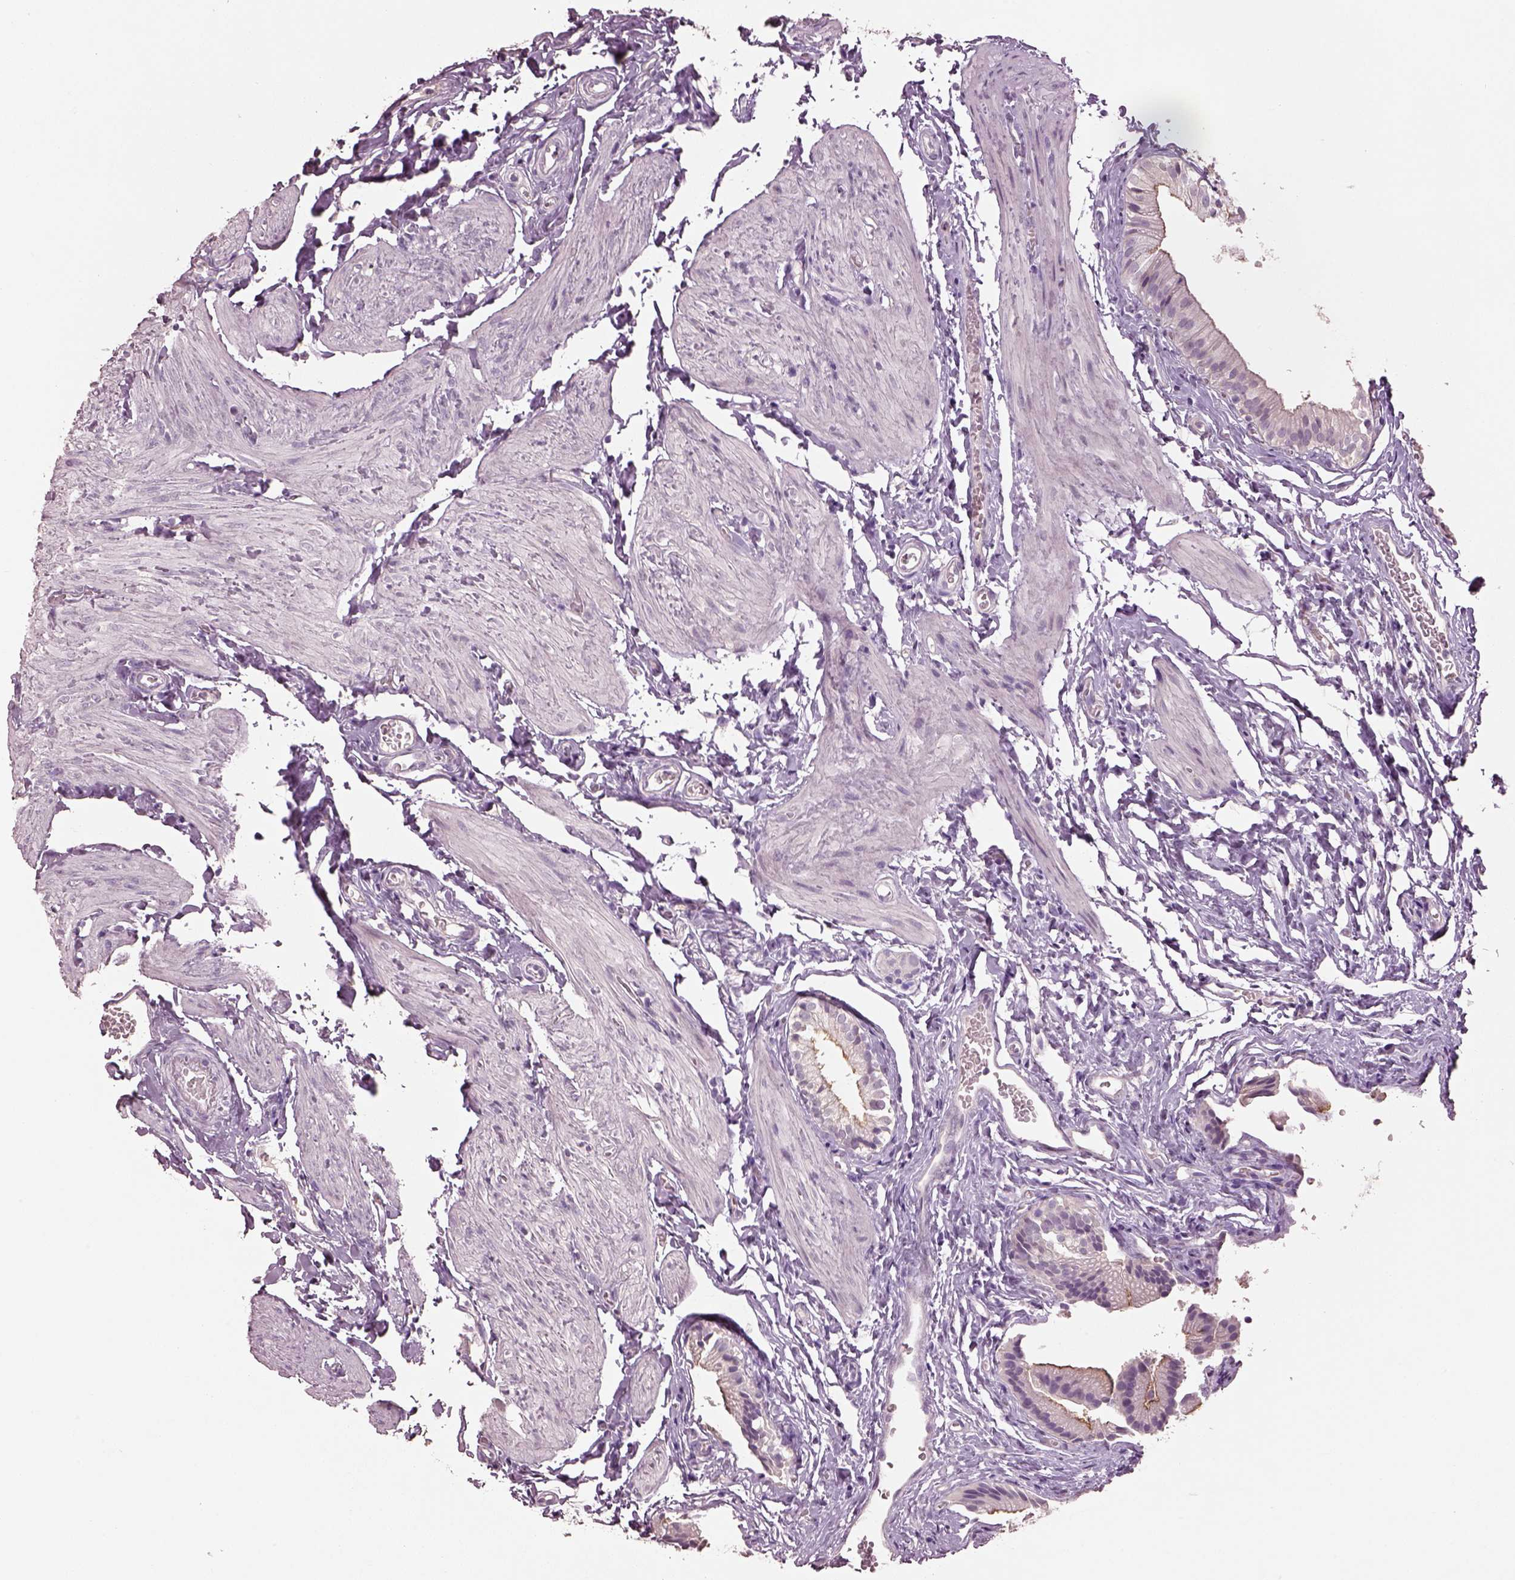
{"staining": {"intensity": "negative", "quantity": "none", "location": "none"}, "tissue": "gallbladder", "cell_type": "Glandular cells", "image_type": "normal", "snomed": [{"axis": "morphology", "description": "Normal tissue, NOS"}, {"axis": "topography", "description": "Gallbladder"}], "caption": "High power microscopy image of an IHC photomicrograph of unremarkable gallbladder, revealing no significant staining in glandular cells. (DAB immunohistochemistry (IHC), high magnification).", "gene": "KCNIP3", "patient": {"sex": "female", "age": 47}}